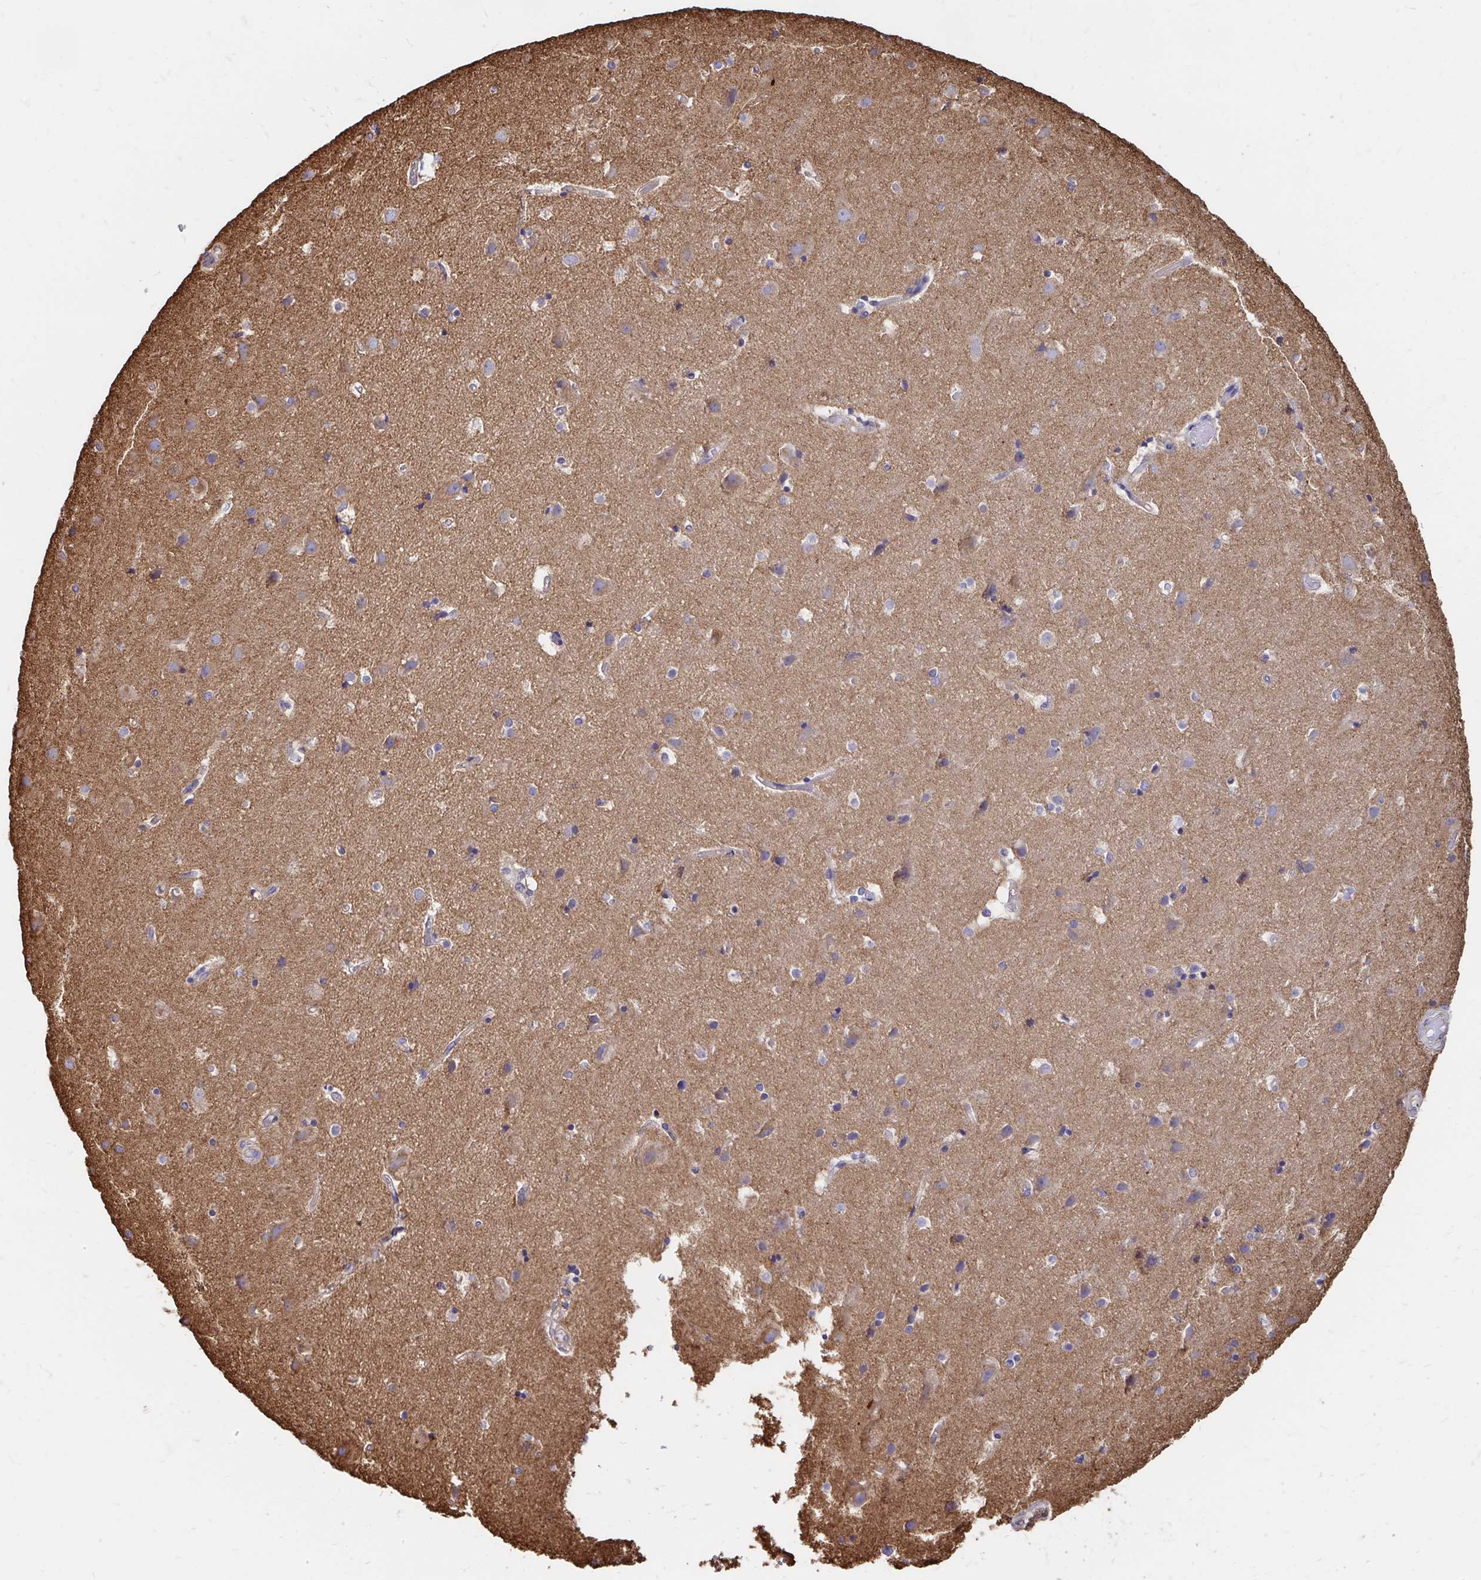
{"staining": {"intensity": "negative", "quantity": "none", "location": "none"}, "tissue": "cerebral cortex", "cell_type": "Endothelial cells", "image_type": "normal", "snomed": [{"axis": "morphology", "description": "Normal tissue, NOS"}, {"axis": "topography", "description": "Cerebral cortex"}], "caption": "IHC histopathology image of normal cerebral cortex: human cerebral cortex stained with DAB (3,3'-diaminobenzidine) demonstrates no significant protein staining in endothelial cells.", "gene": "CLTC", "patient": {"sex": "female", "age": 52}}